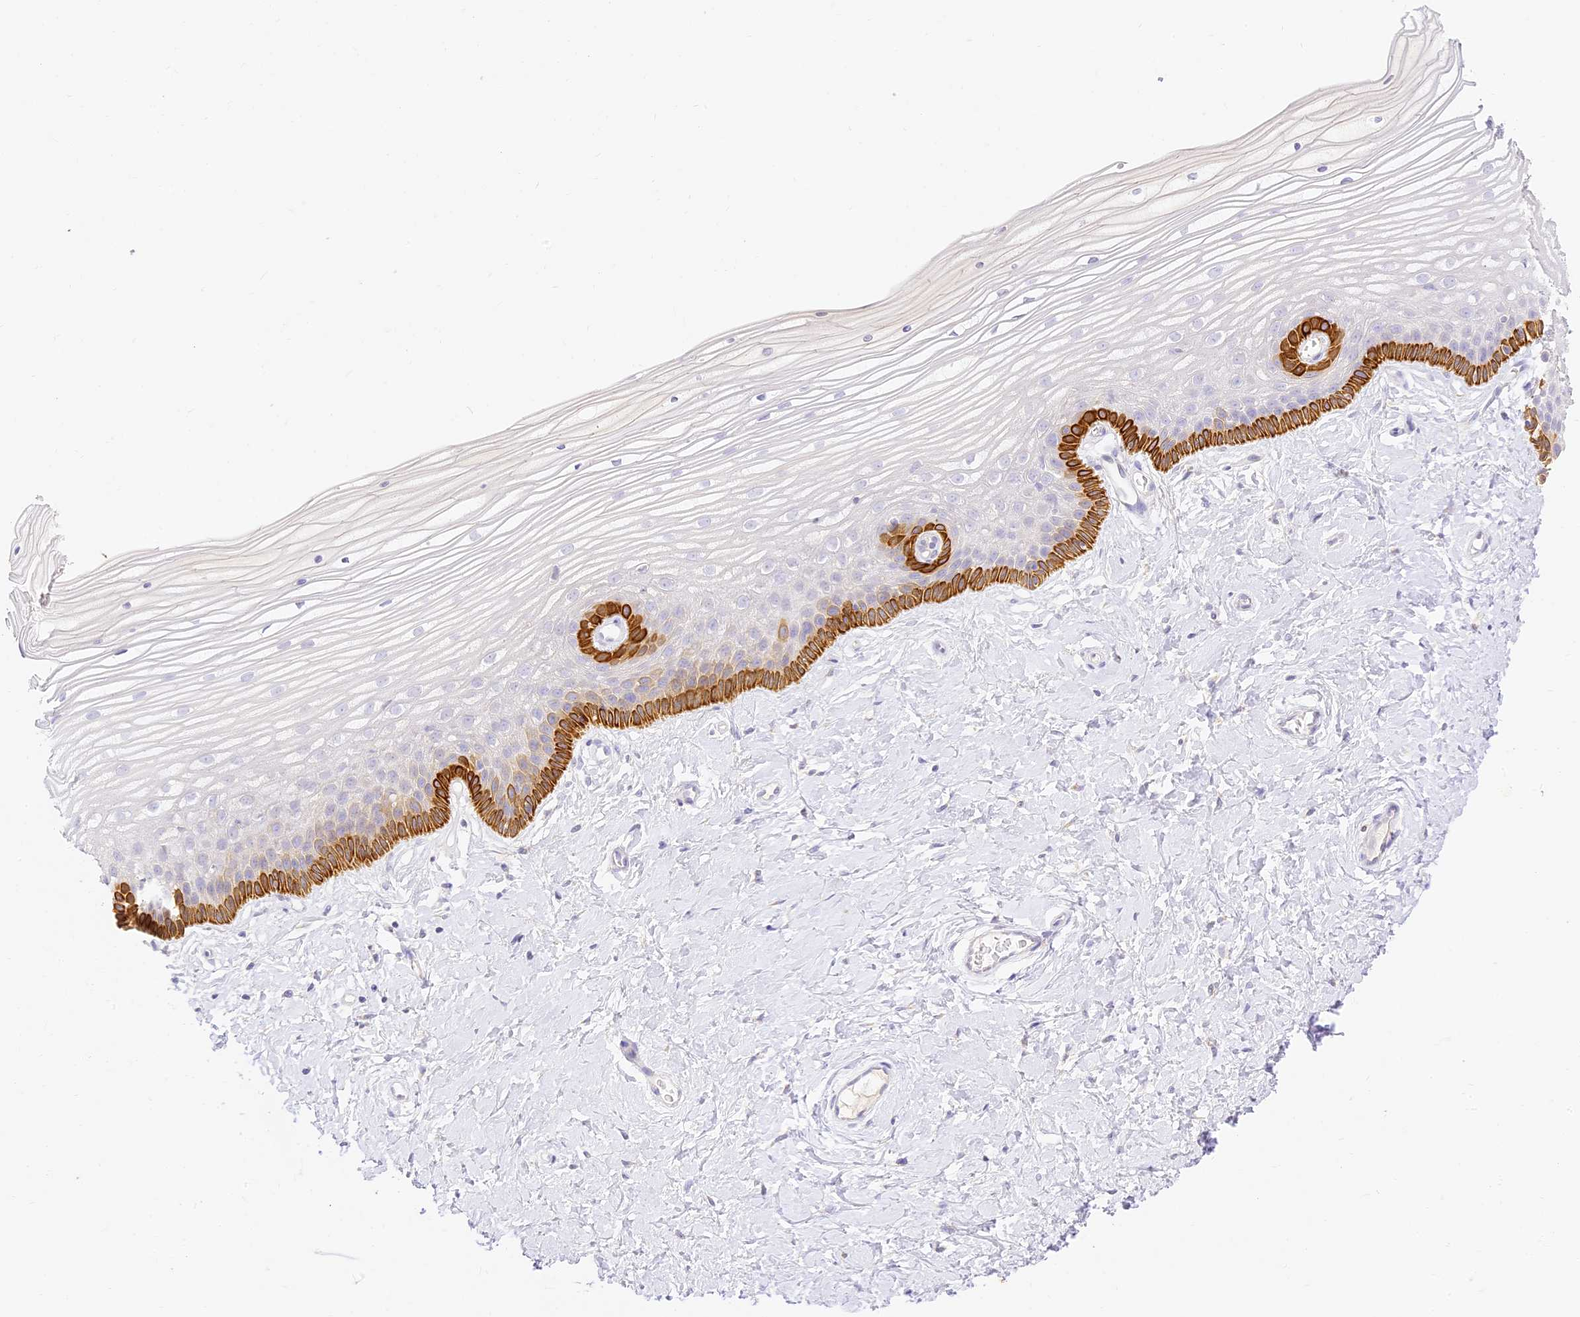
{"staining": {"intensity": "strong", "quantity": "25%-75%", "location": "cytoplasmic/membranous"}, "tissue": "vagina", "cell_type": "Squamous epithelial cells", "image_type": "normal", "snomed": [{"axis": "morphology", "description": "Normal tissue, NOS"}, {"axis": "topography", "description": "Vagina"}, {"axis": "topography", "description": "Cervix"}], "caption": "IHC (DAB (3,3'-diaminobenzidine)) staining of benign human vagina demonstrates strong cytoplasmic/membranous protein staining in approximately 25%-75% of squamous epithelial cells.", "gene": "SEC13", "patient": {"sex": "female", "age": 40}}